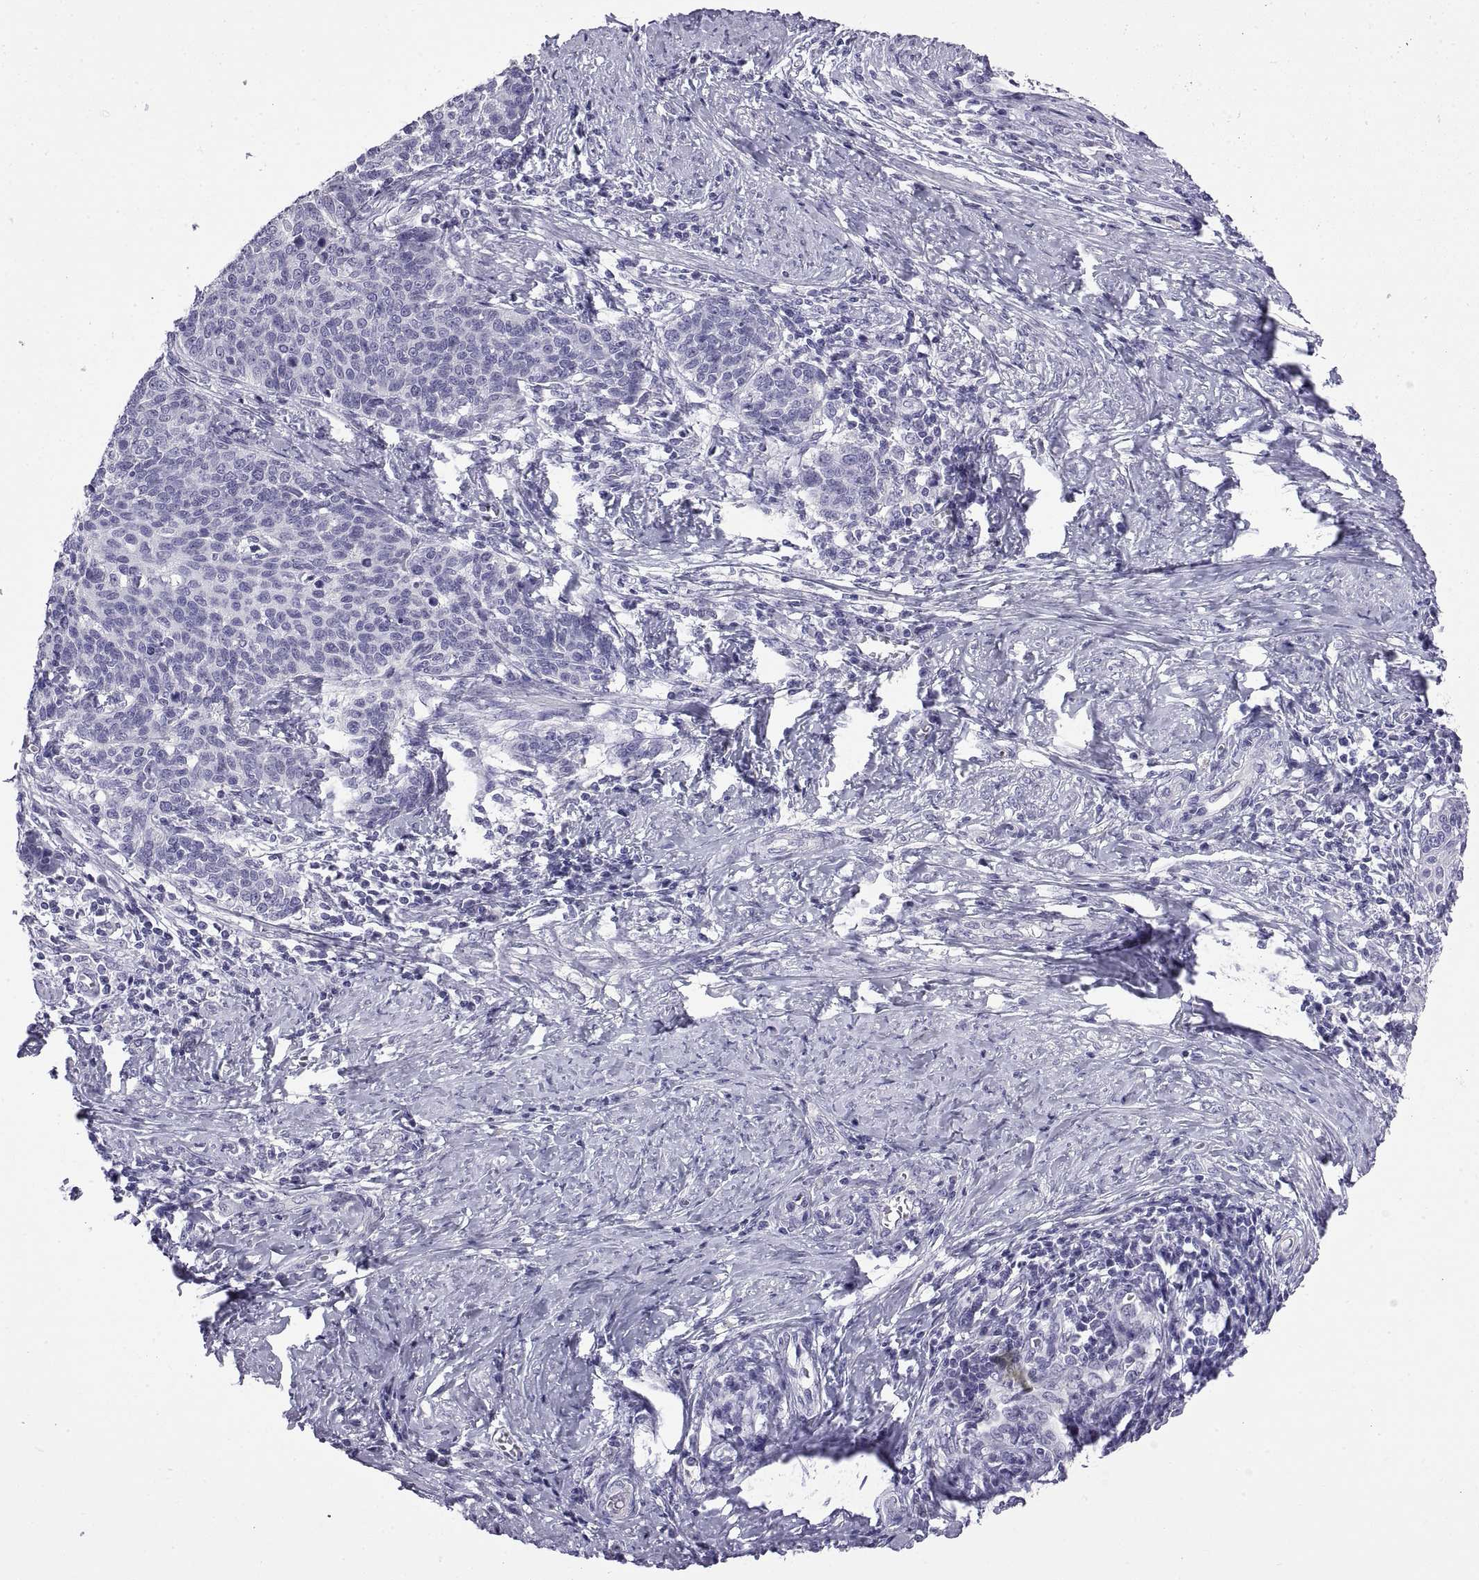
{"staining": {"intensity": "negative", "quantity": "none", "location": "none"}, "tissue": "cervical cancer", "cell_type": "Tumor cells", "image_type": "cancer", "snomed": [{"axis": "morphology", "description": "Squamous cell carcinoma, NOS"}, {"axis": "topography", "description": "Cervix"}], "caption": "The image exhibits no staining of tumor cells in cervical squamous cell carcinoma. (DAB (3,3'-diaminobenzidine) immunohistochemistry (IHC) visualized using brightfield microscopy, high magnification).", "gene": "SPDYE1", "patient": {"sex": "female", "age": 39}}